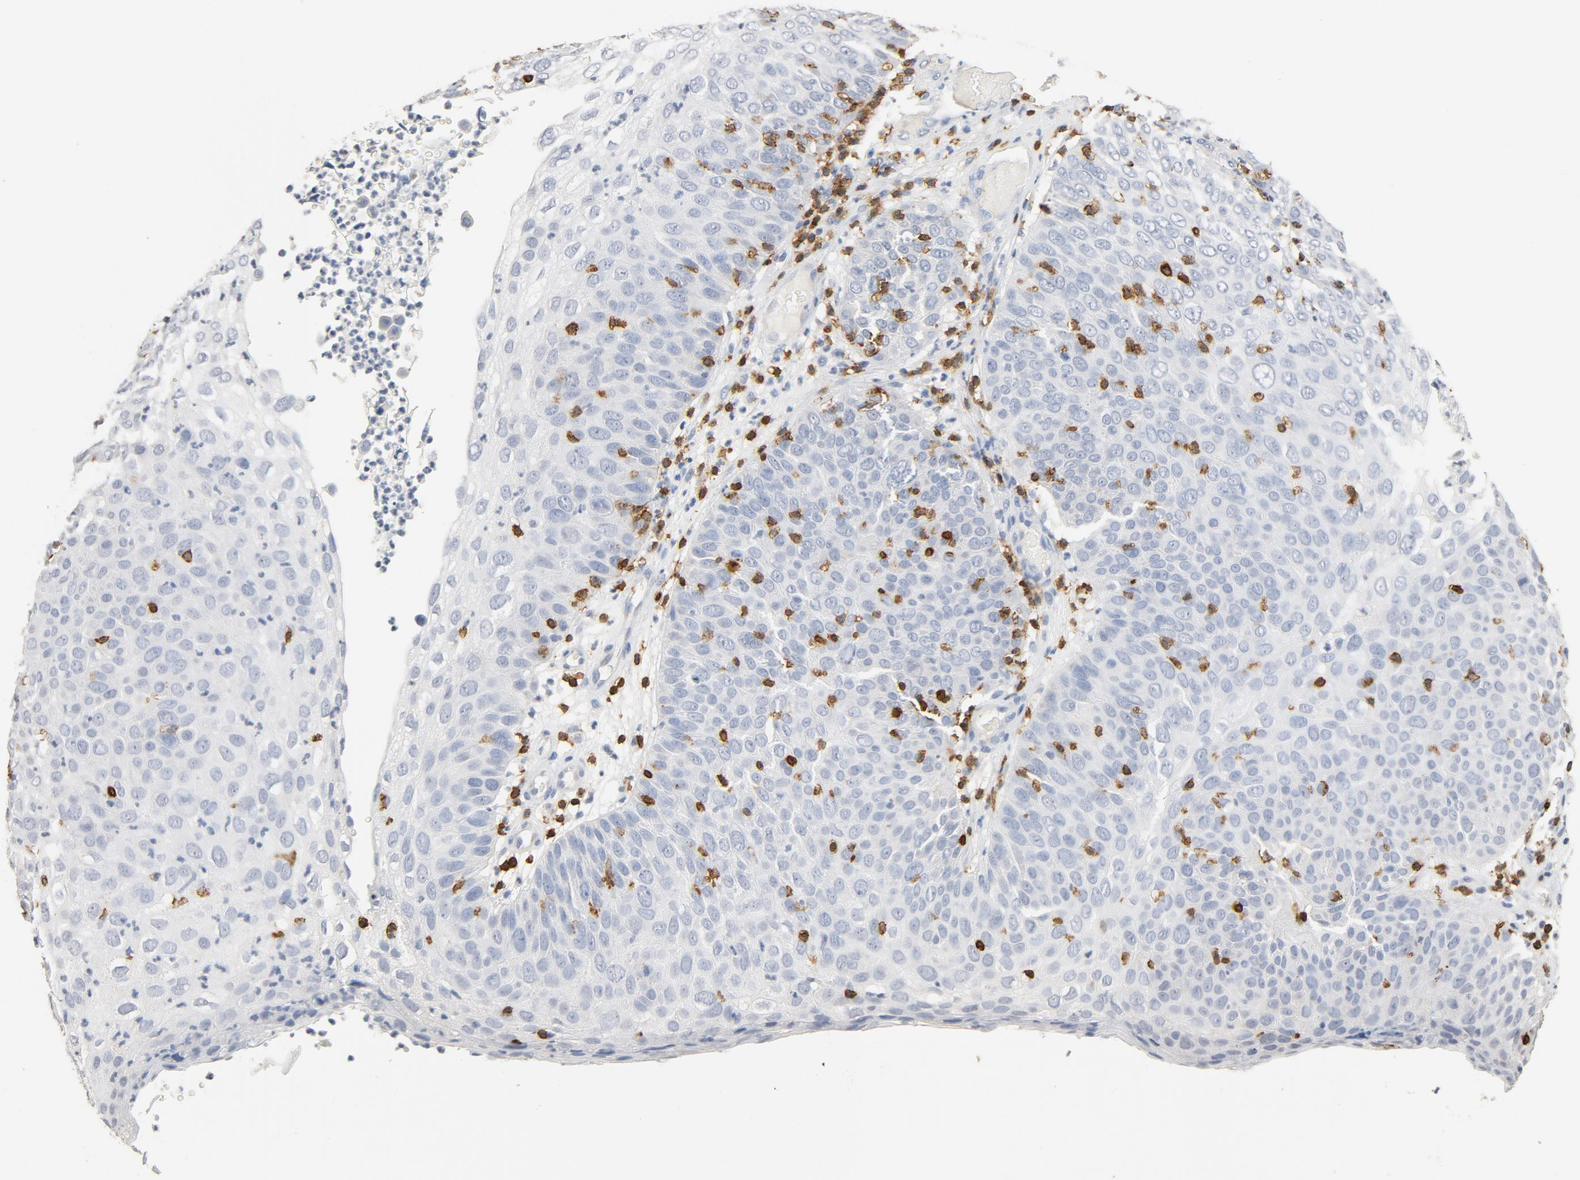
{"staining": {"intensity": "negative", "quantity": "none", "location": "none"}, "tissue": "skin cancer", "cell_type": "Tumor cells", "image_type": "cancer", "snomed": [{"axis": "morphology", "description": "Squamous cell carcinoma, NOS"}, {"axis": "topography", "description": "Skin"}], "caption": "High power microscopy image of an IHC micrograph of squamous cell carcinoma (skin), revealing no significant expression in tumor cells. Brightfield microscopy of immunohistochemistry stained with DAB (brown) and hematoxylin (blue), captured at high magnification.", "gene": "CD247", "patient": {"sex": "male", "age": 87}}